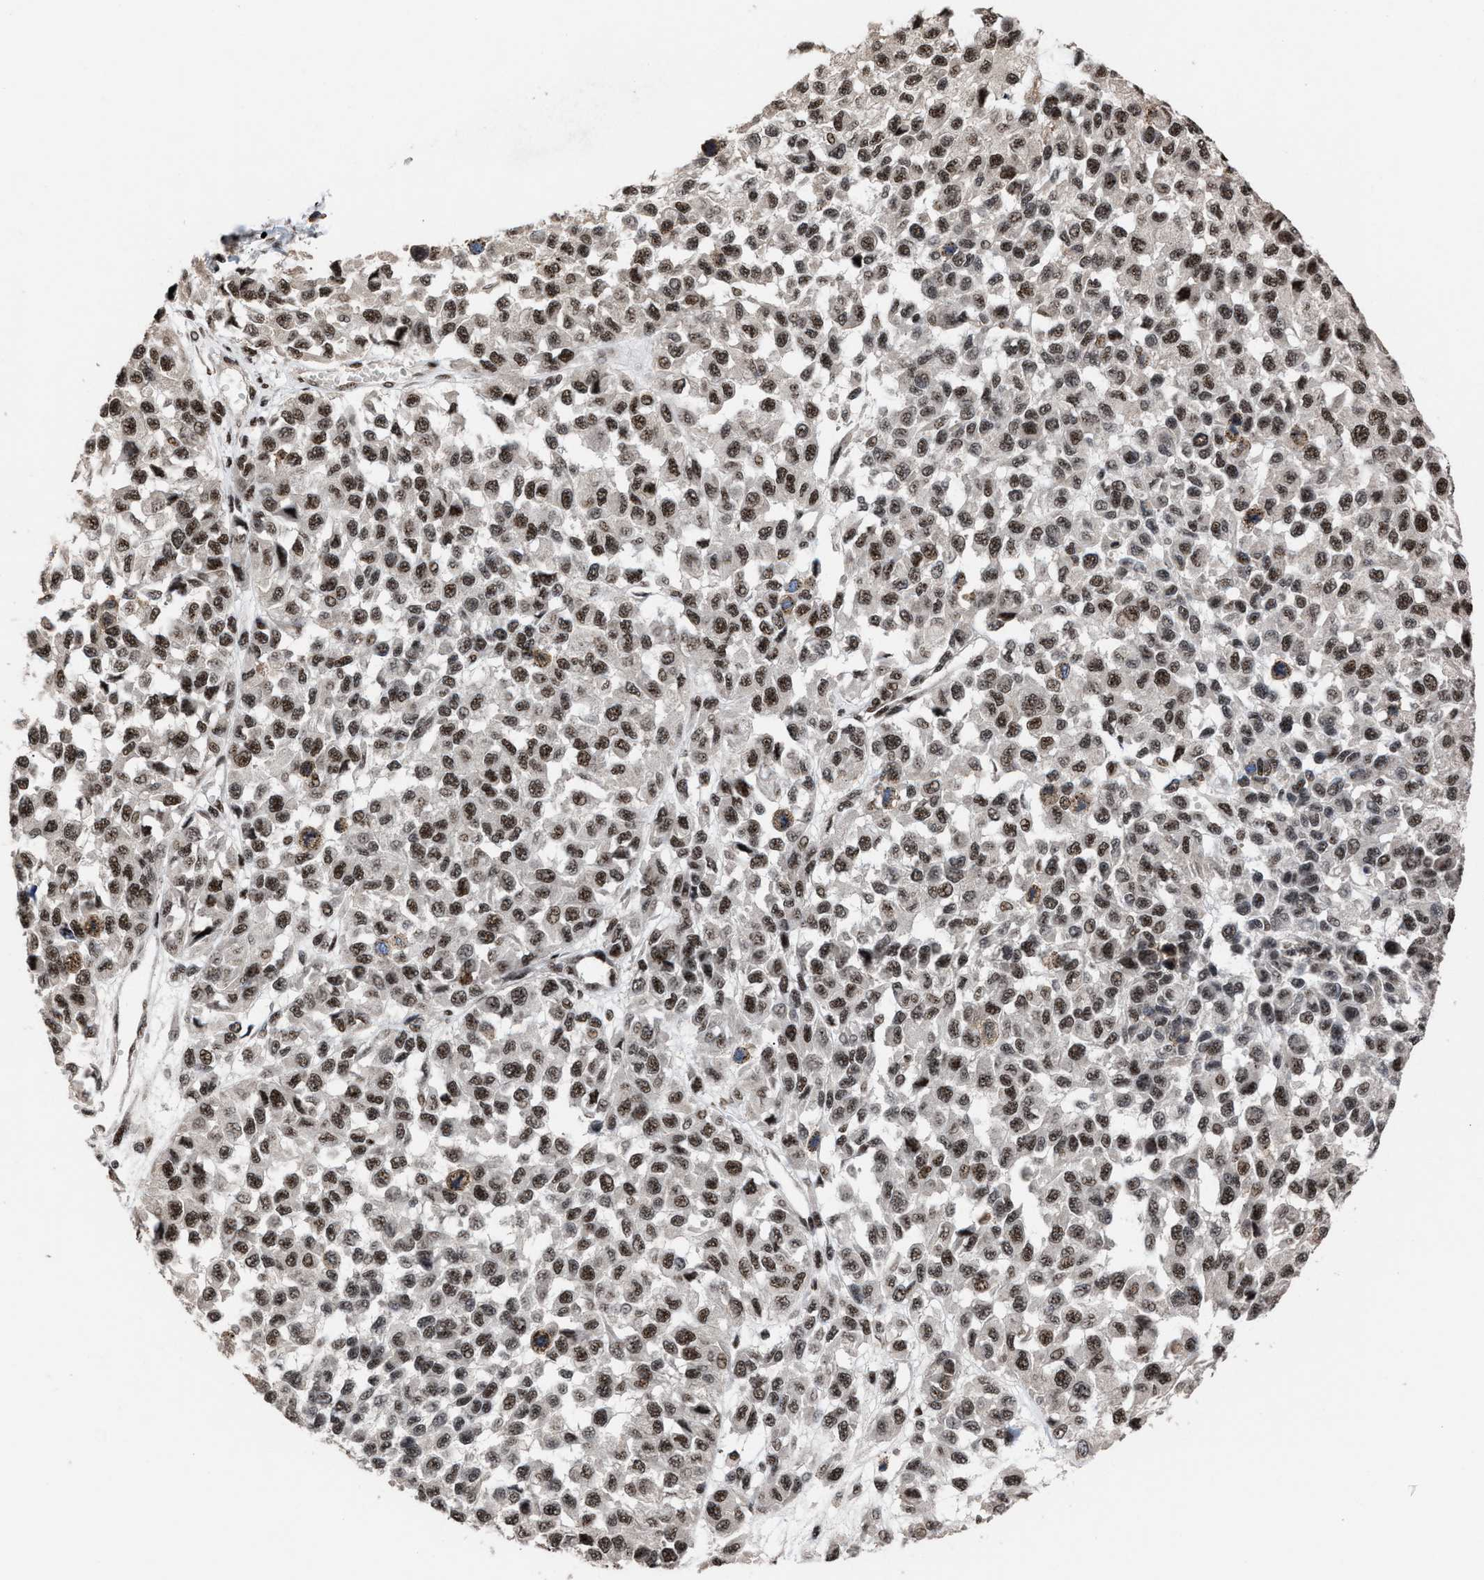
{"staining": {"intensity": "strong", "quantity": ">75%", "location": "nuclear"}, "tissue": "melanoma", "cell_type": "Tumor cells", "image_type": "cancer", "snomed": [{"axis": "morphology", "description": "Malignant melanoma, NOS"}, {"axis": "topography", "description": "Skin"}], "caption": "Strong nuclear expression is appreciated in about >75% of tumor cells in malignant melanoma. (brown staining indicates protein expression, while blue staining denotes nuclei).", "gene": "EIF4A3", "patient": {"sex": "male", "age": 62}}